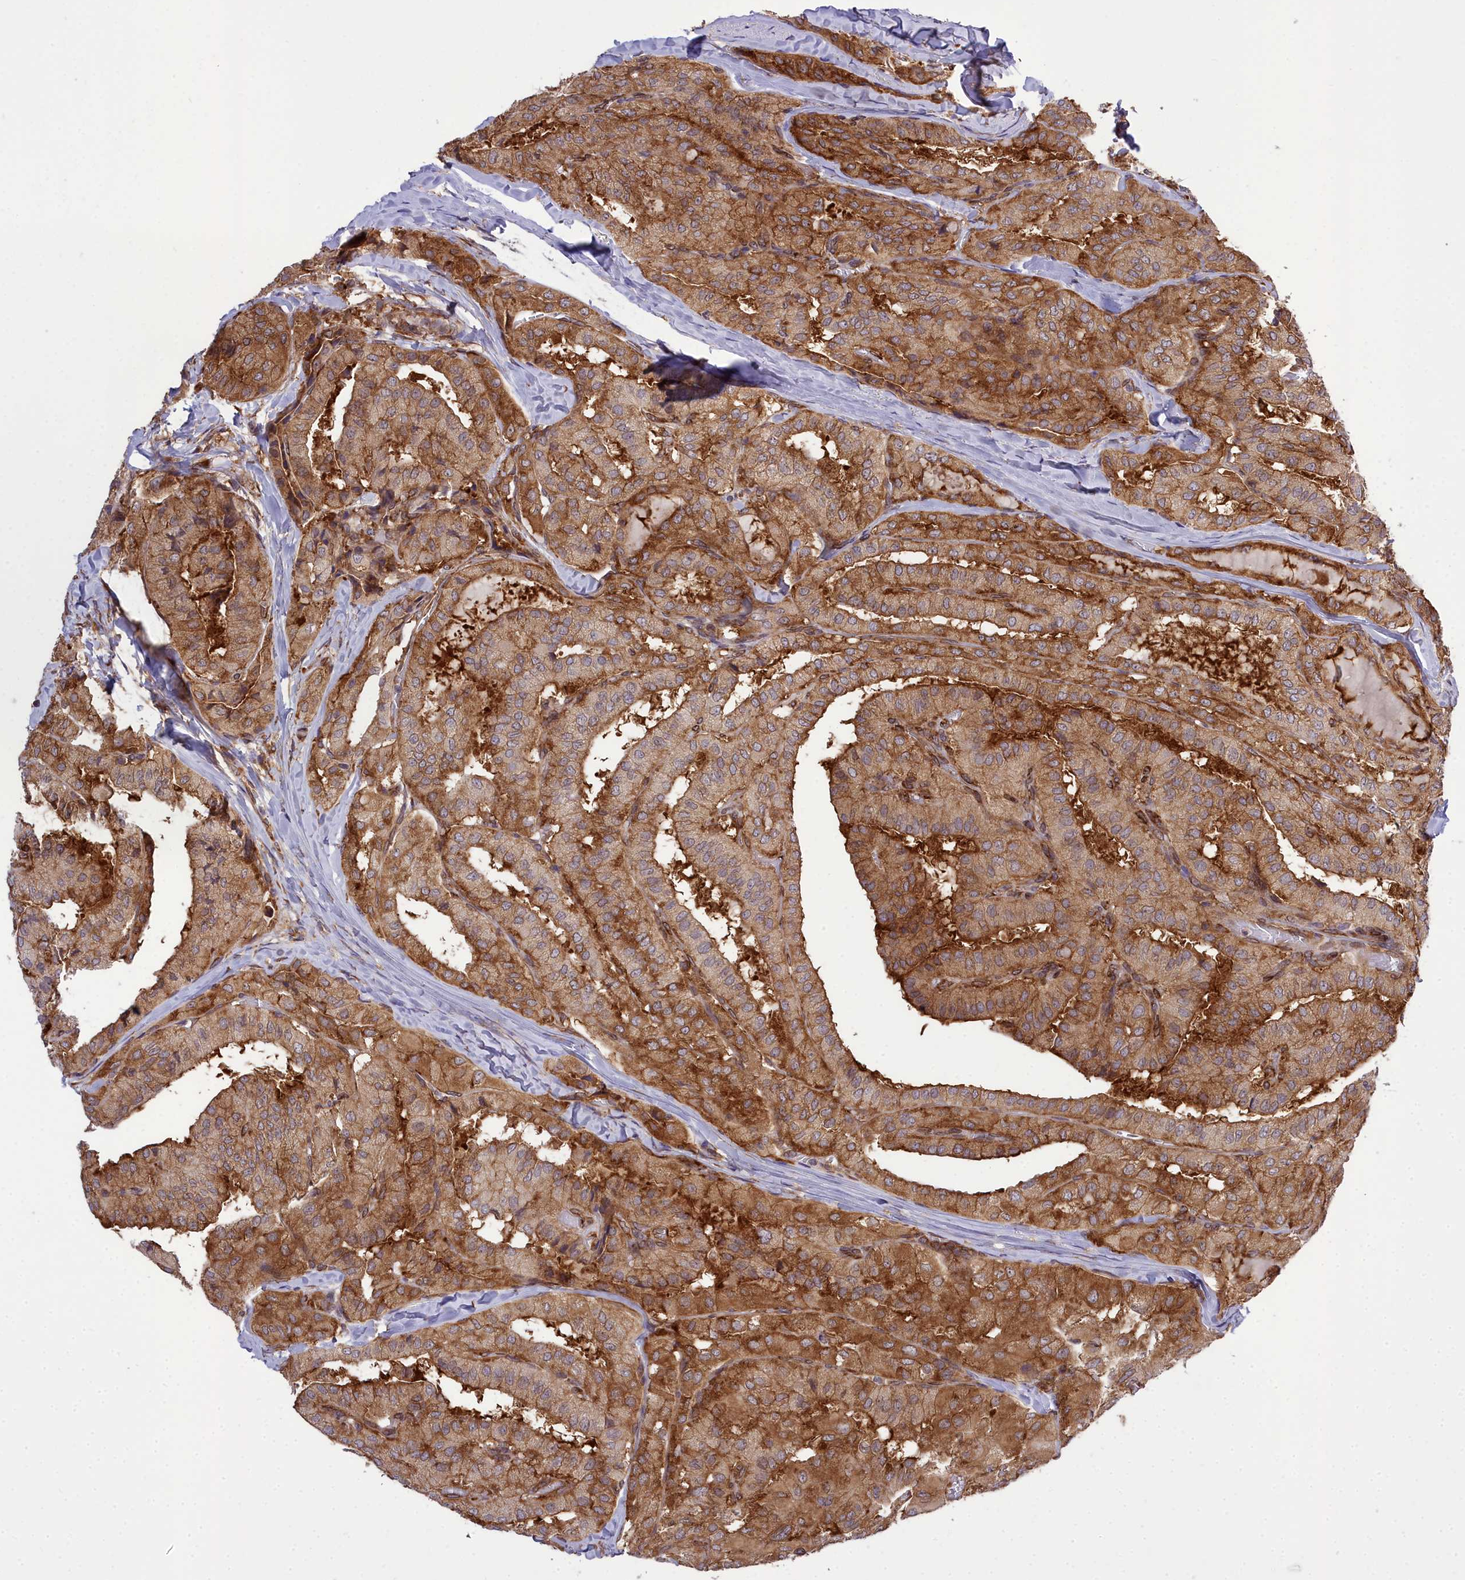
{"staining": {"intensity": "moderate", "quantity": ">75%", "location": "cytoplasmic/membranous"}, "tissue": "thyroid cancer", "cell_type": "Tumor cells", "image_type": "cancer", "snomed": [{"axis": "morphology", "description": "Normal tissue, NOS"}, {"axis": "morphology", "description": "Papillary adenocarcinoma, NOS"}, {"axis": "topography", "description": "Thyroid gland"}], "caption": "Thyroid cancer stained for a protein (brown) reveals moderate cytoplasmic/membranous positive positivity in approximately >75% of tumor cells.", "gene": "DHCR7", "patient": {"sex": "female", "age": 59}}